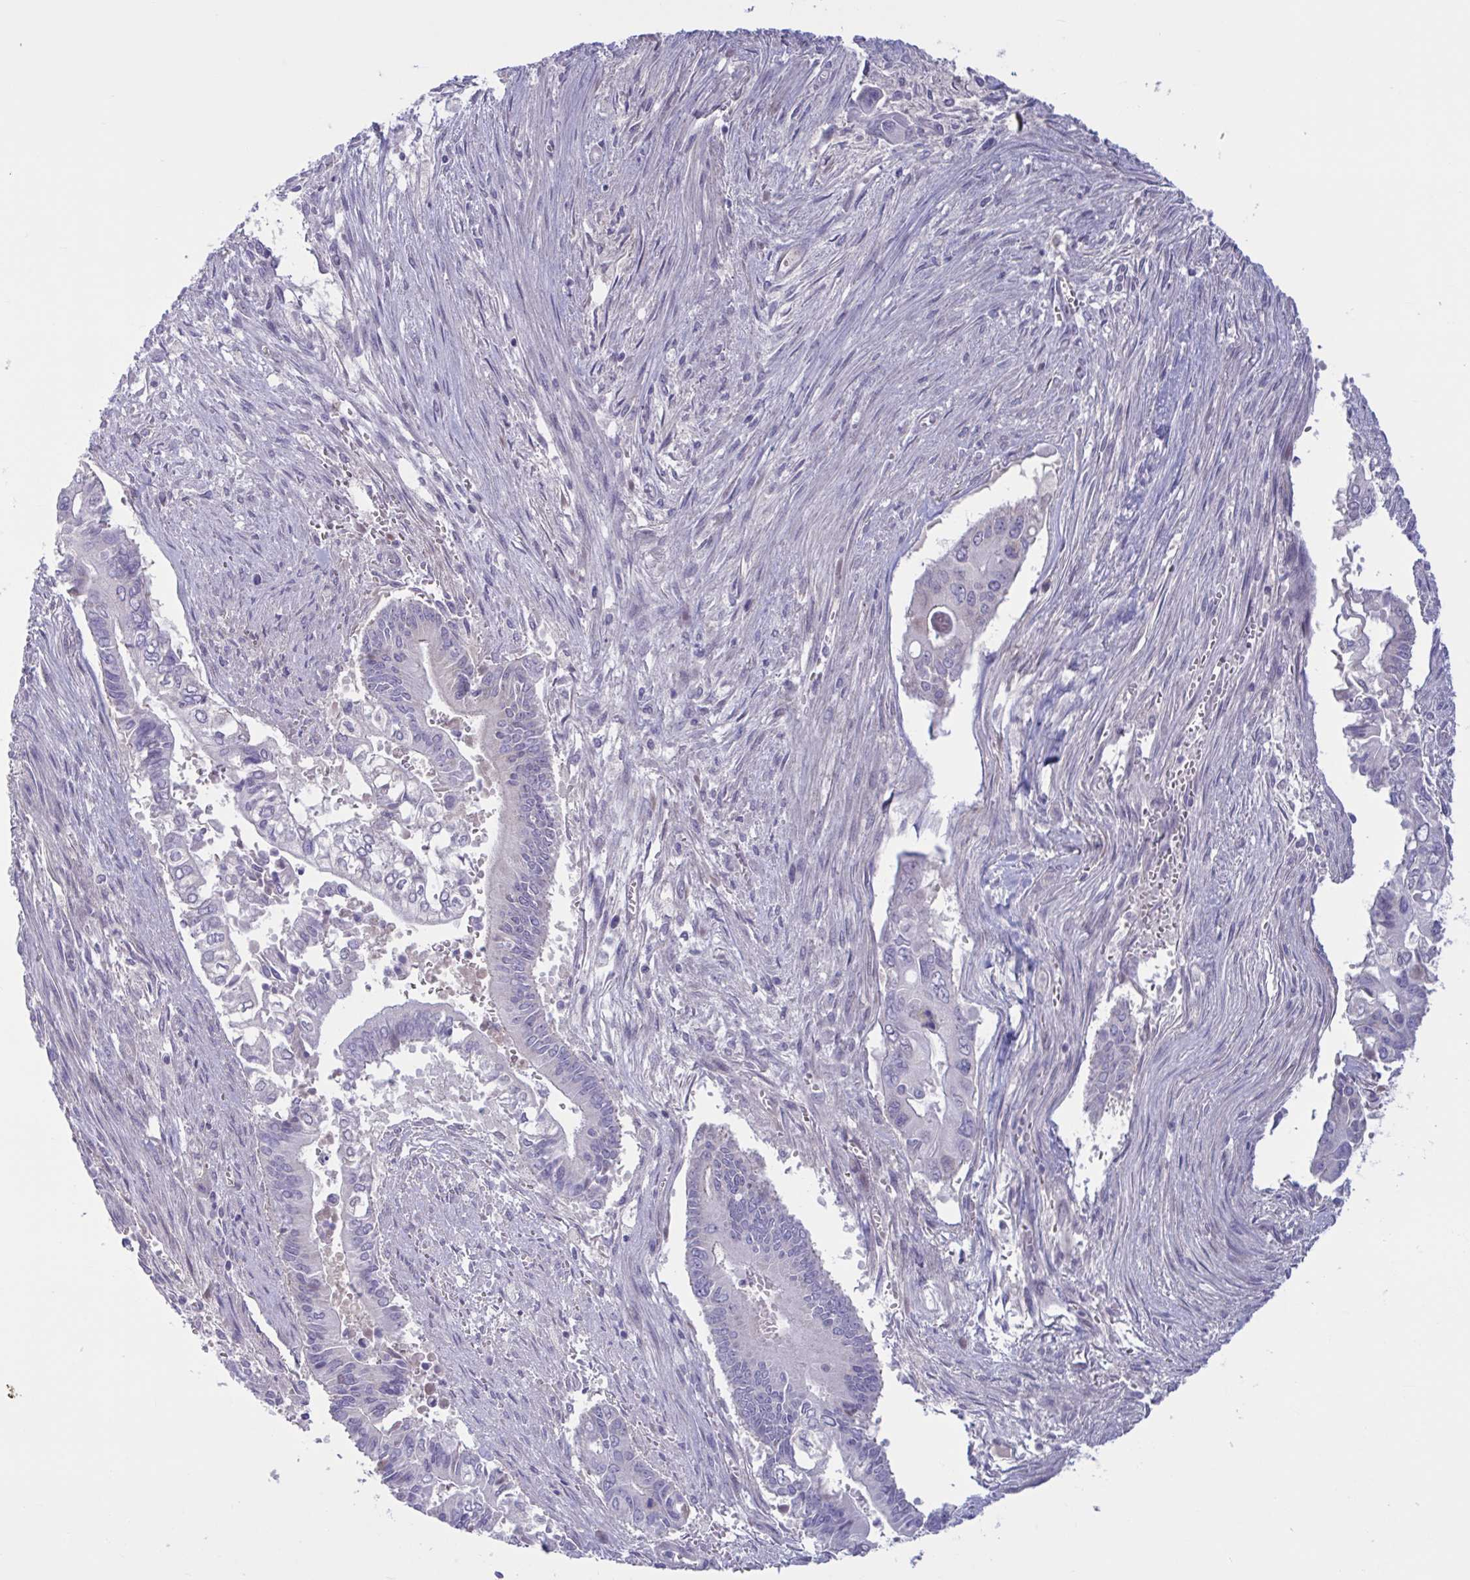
{"staining": {"intensity": "negative", "quantity": "none", "location": "none"}, "tissue": "pancreatic cancer", "cell_type": "Tumor cells", "image_type": "cancer", "snomed": [{"axis": "morphology", "description": "Adenocarcinoma, NOS"}, {"axis": "topography", "description": "Pancreas"}], "caption": "Image shows no protein expression in tumor cells of pancreatic cancer tissue. (DAB immunohistochemistry with hematoxylin counter stain).", "gene": "CNGB3", "patient": {"sex": "male", "age": 68}}